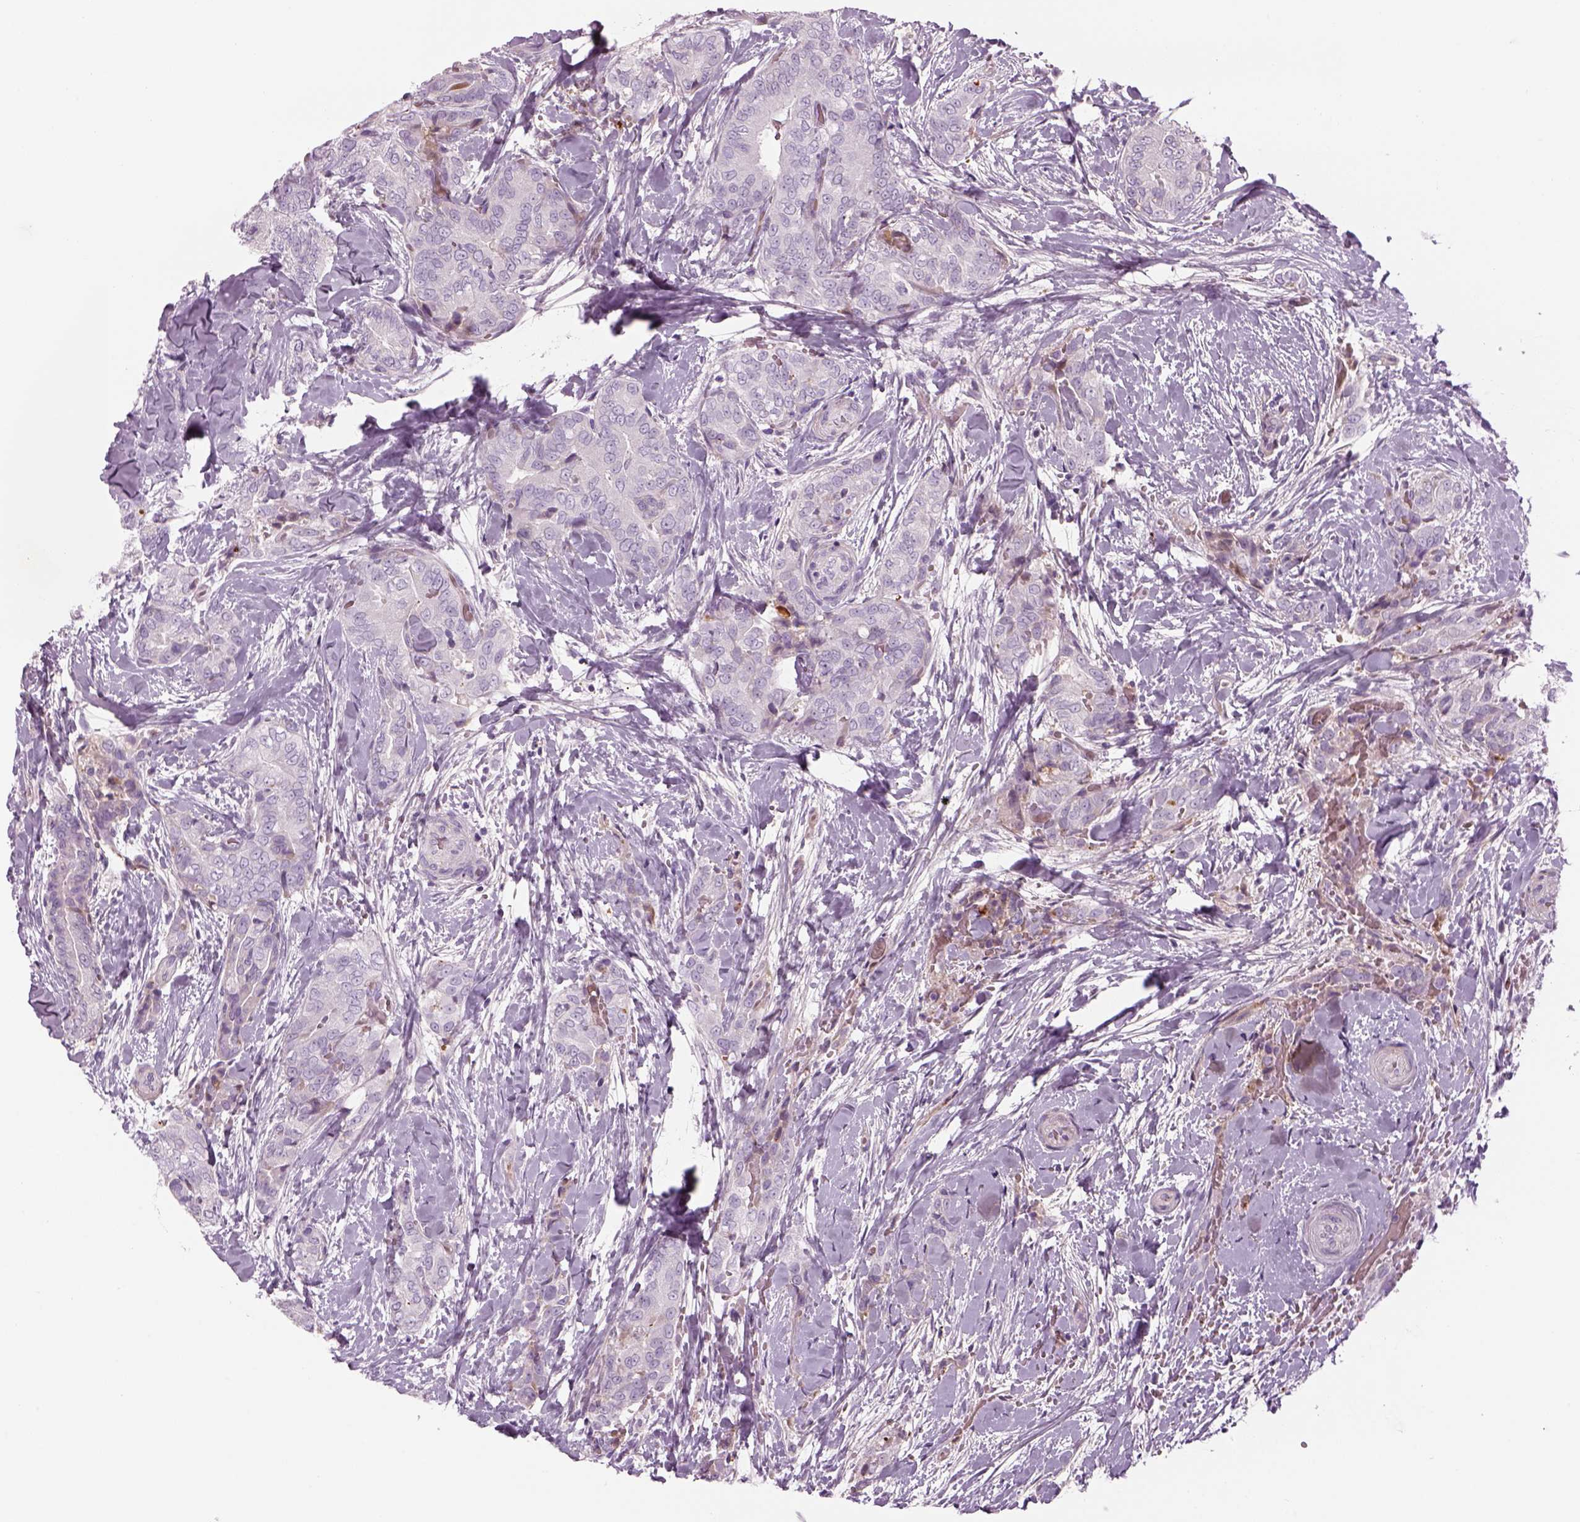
{"staining": {"intensity": "negative", "quantity": "none", "location": "none"}, "tissue": "thyroid cancer", "cell_type": "Tumor cells", "image_type": "cancer", "snomed": [{"axis": "morphology", "description": "Papillary adenocarcinoma, NOS"}, {"axis": "topography", "description": "Thyroid gland"}], "caption": "High magnification brightfield microscopy of papillary adenocarcinoma (thyroid) stained with DAB (brown) and counterstained with hematoxylin (blue): tumor cells show no significant expression. Brightfield microscopy of IHC stained with DAB (3,3'-diaminobenzidine) (brown) and hematoxylin (blue), captured at high magnification.", "gene": "PABPC1L2B", "patient": {"sex": "male", "age": 61}}